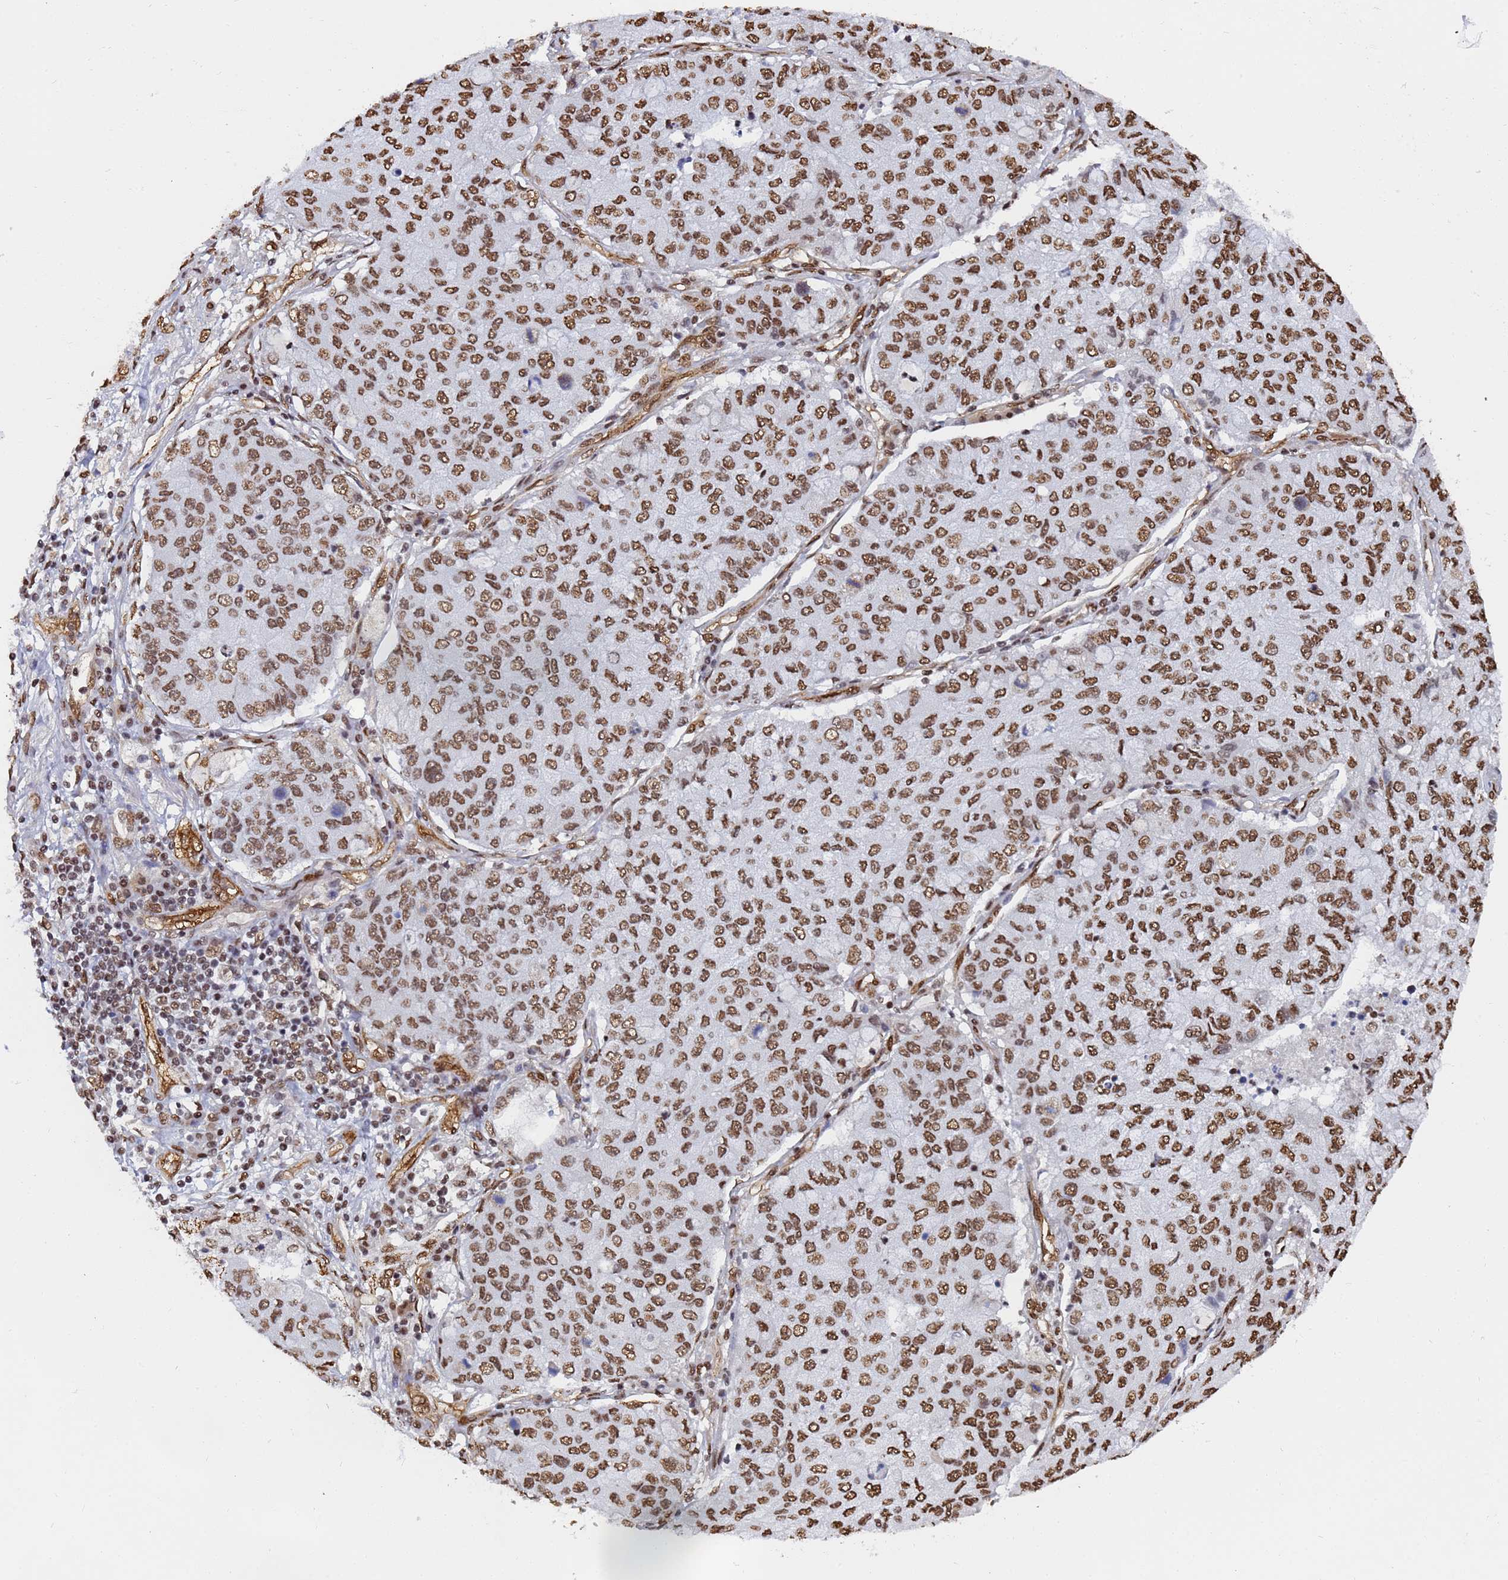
{"staining": {"intensity": "moderate", "quantity": ">75%", "location": "nuclear"}, "tissue": "lung cancer", "cell_type": "Tumor cells", "image_type": "cancer", "snomed": [{"axis": "morphology", "description": "Squamous cell carcinoma, NOS"}, {"axis": "topography", "description": "Lung"}], "caption": "An IHC image of neoplastic tissue is shown. Protein staining in brown highlights moderate nuclear positivity in lung squamous cell carcinoma within tumor cells.", "gene": "RAVER2", "patient": {"sex": "male", "age": 74}}